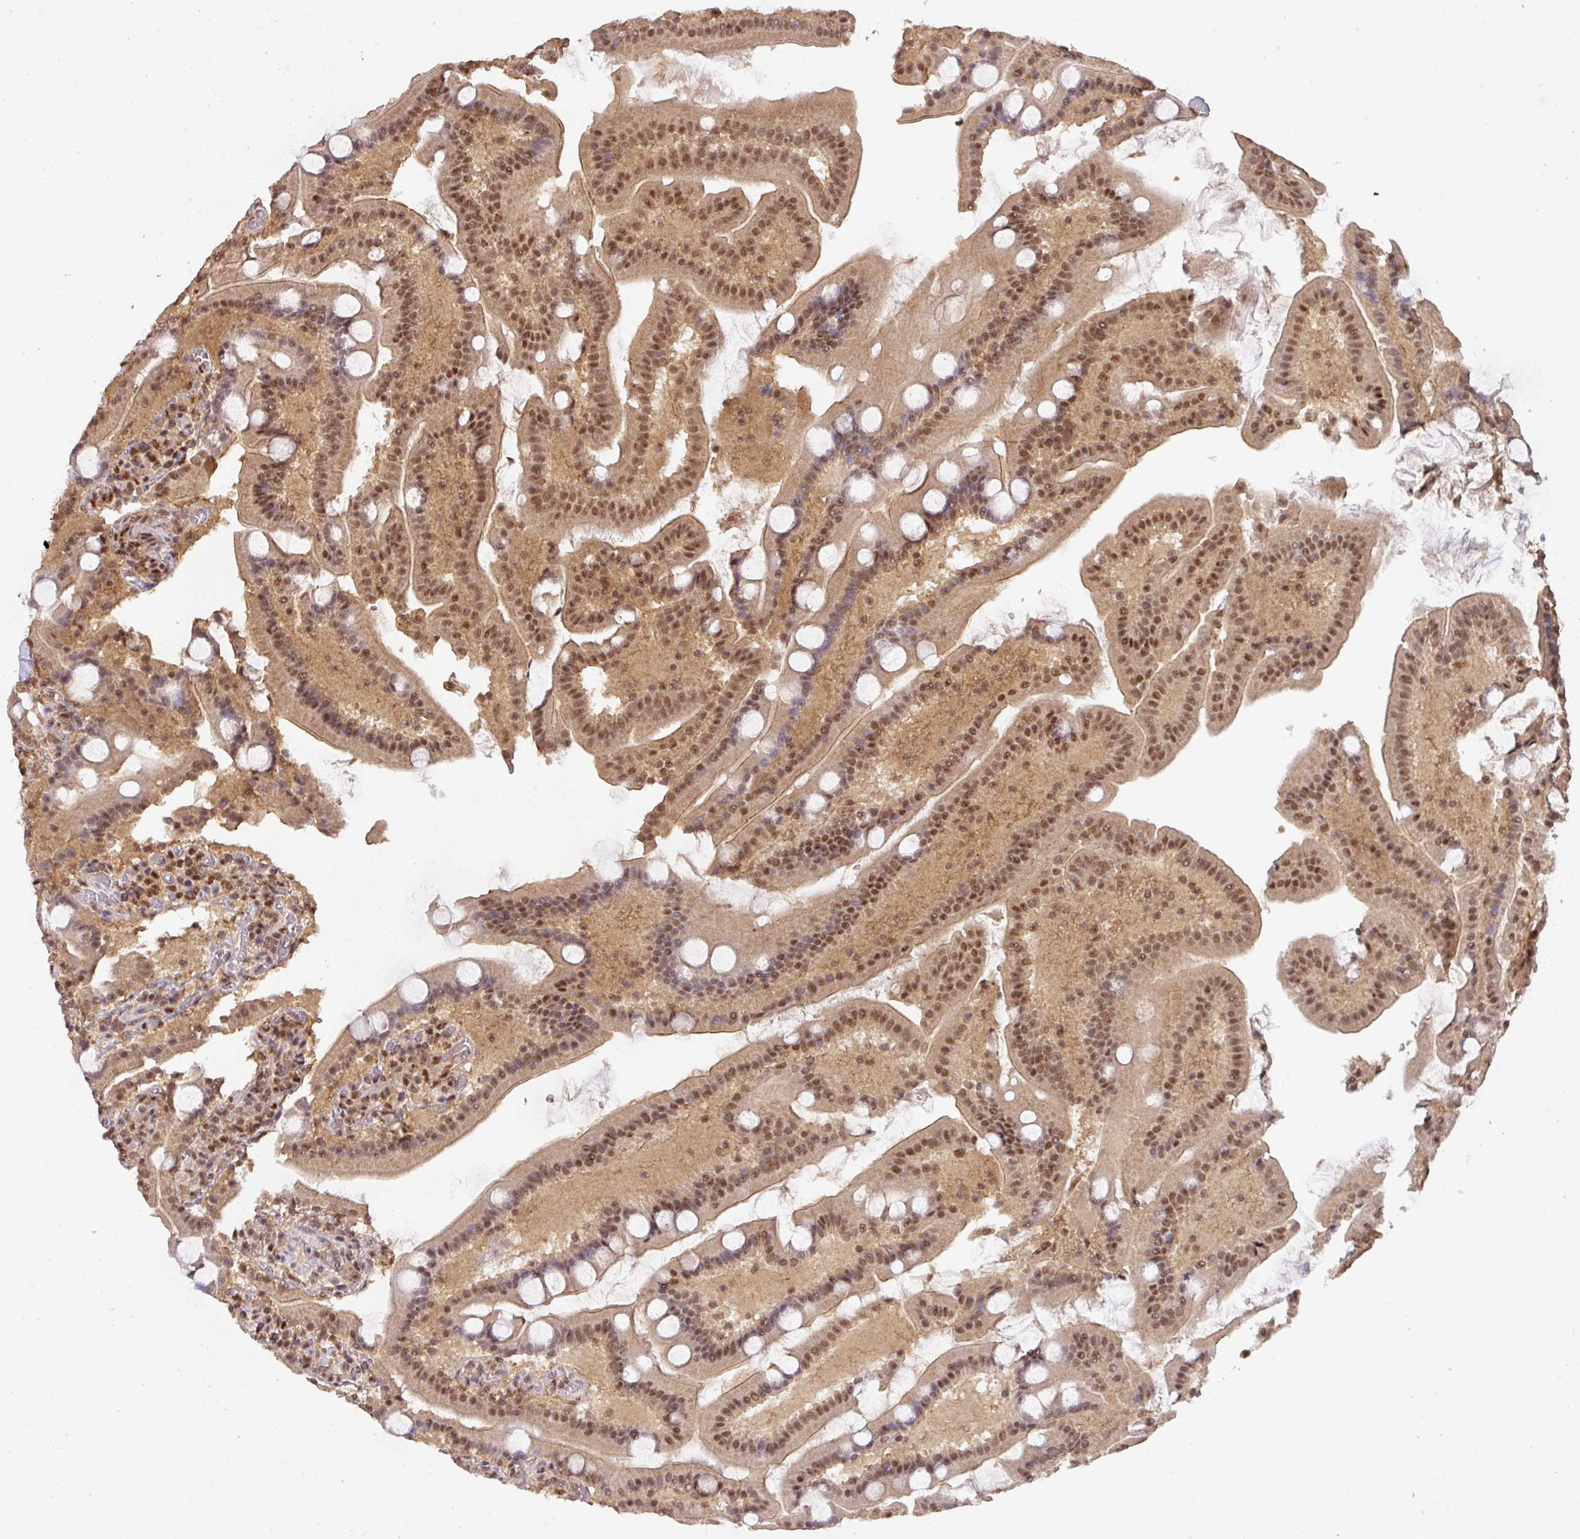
{"staining": {"intensity": "moderate", "quantity": ">75%", "location": "cytoplasmic/membranous,nuclear"}, "tissue": "duodenum", "cell_type": "Glandular cells", "image_type": "normal", "snomed": [{"axis": "morphology", "description": "Normal tissue, NOS"}, {"axis": "topography", "description": "Duodenum"}], "caption": "This histopathology image displays IHC staining of unremarkable duodenum, with medium moderate cytoplasmic/membranous,nuclear positivity in approximately >75% of glandular cells.", "gene": "RANBP9", "patient": {"sex": "male", "age": 55}}